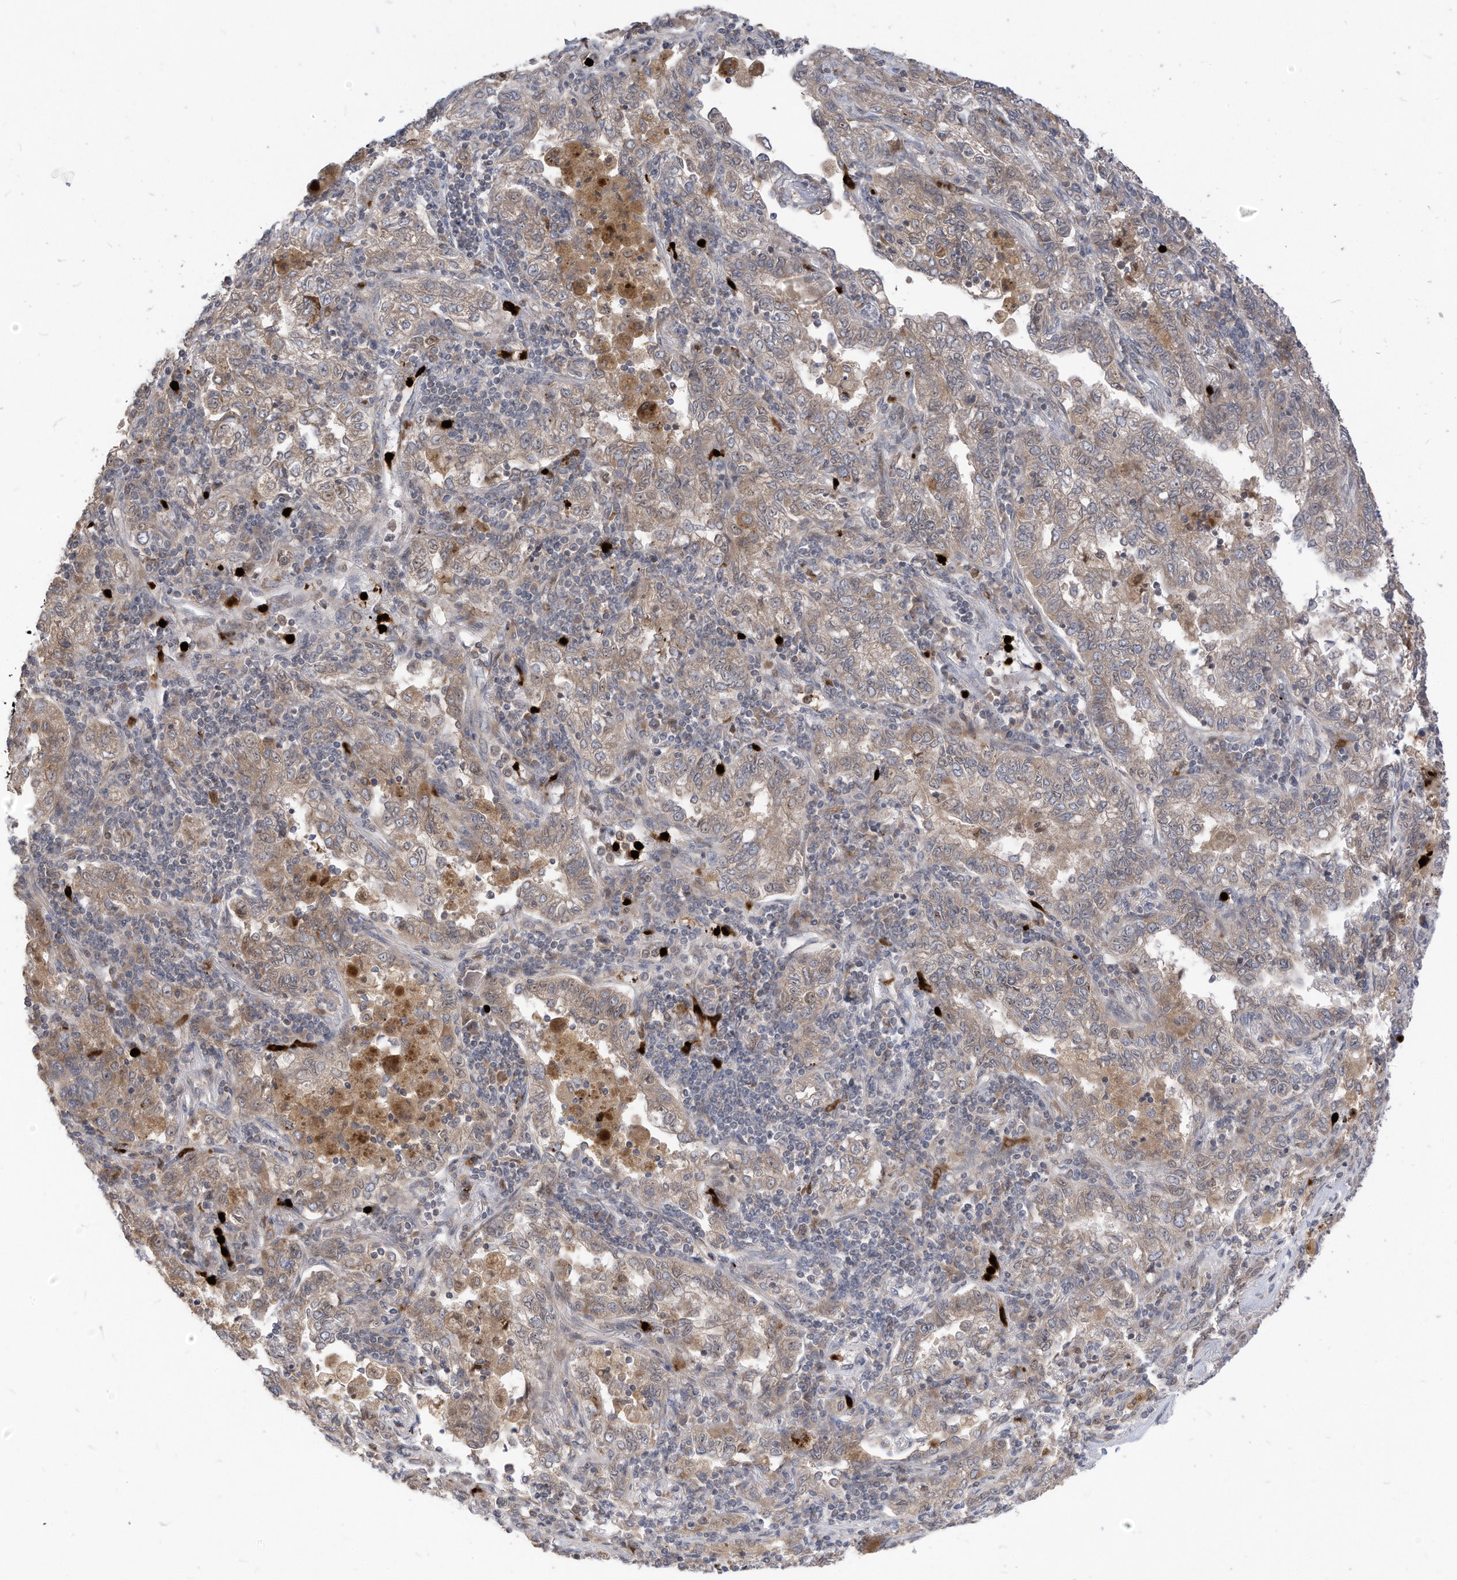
{"staining": {"intensity": "negative", "quantity": "none", "location": "none"}, "tissue": "lung cancer", "cell_type": "Tumor cells", "image_type": "cancer", "snomed": [{"axis": "morphology", "description": "Adenocarcinoma, NOS"}, {"axis": "topography", "description": "Lung"}], "caption": "An image of human adenocarcinoma (lung) is negative for staining in tumor cells.", "gene": "CNKSR1", "patient": {"sex": "male", "age": 49}}